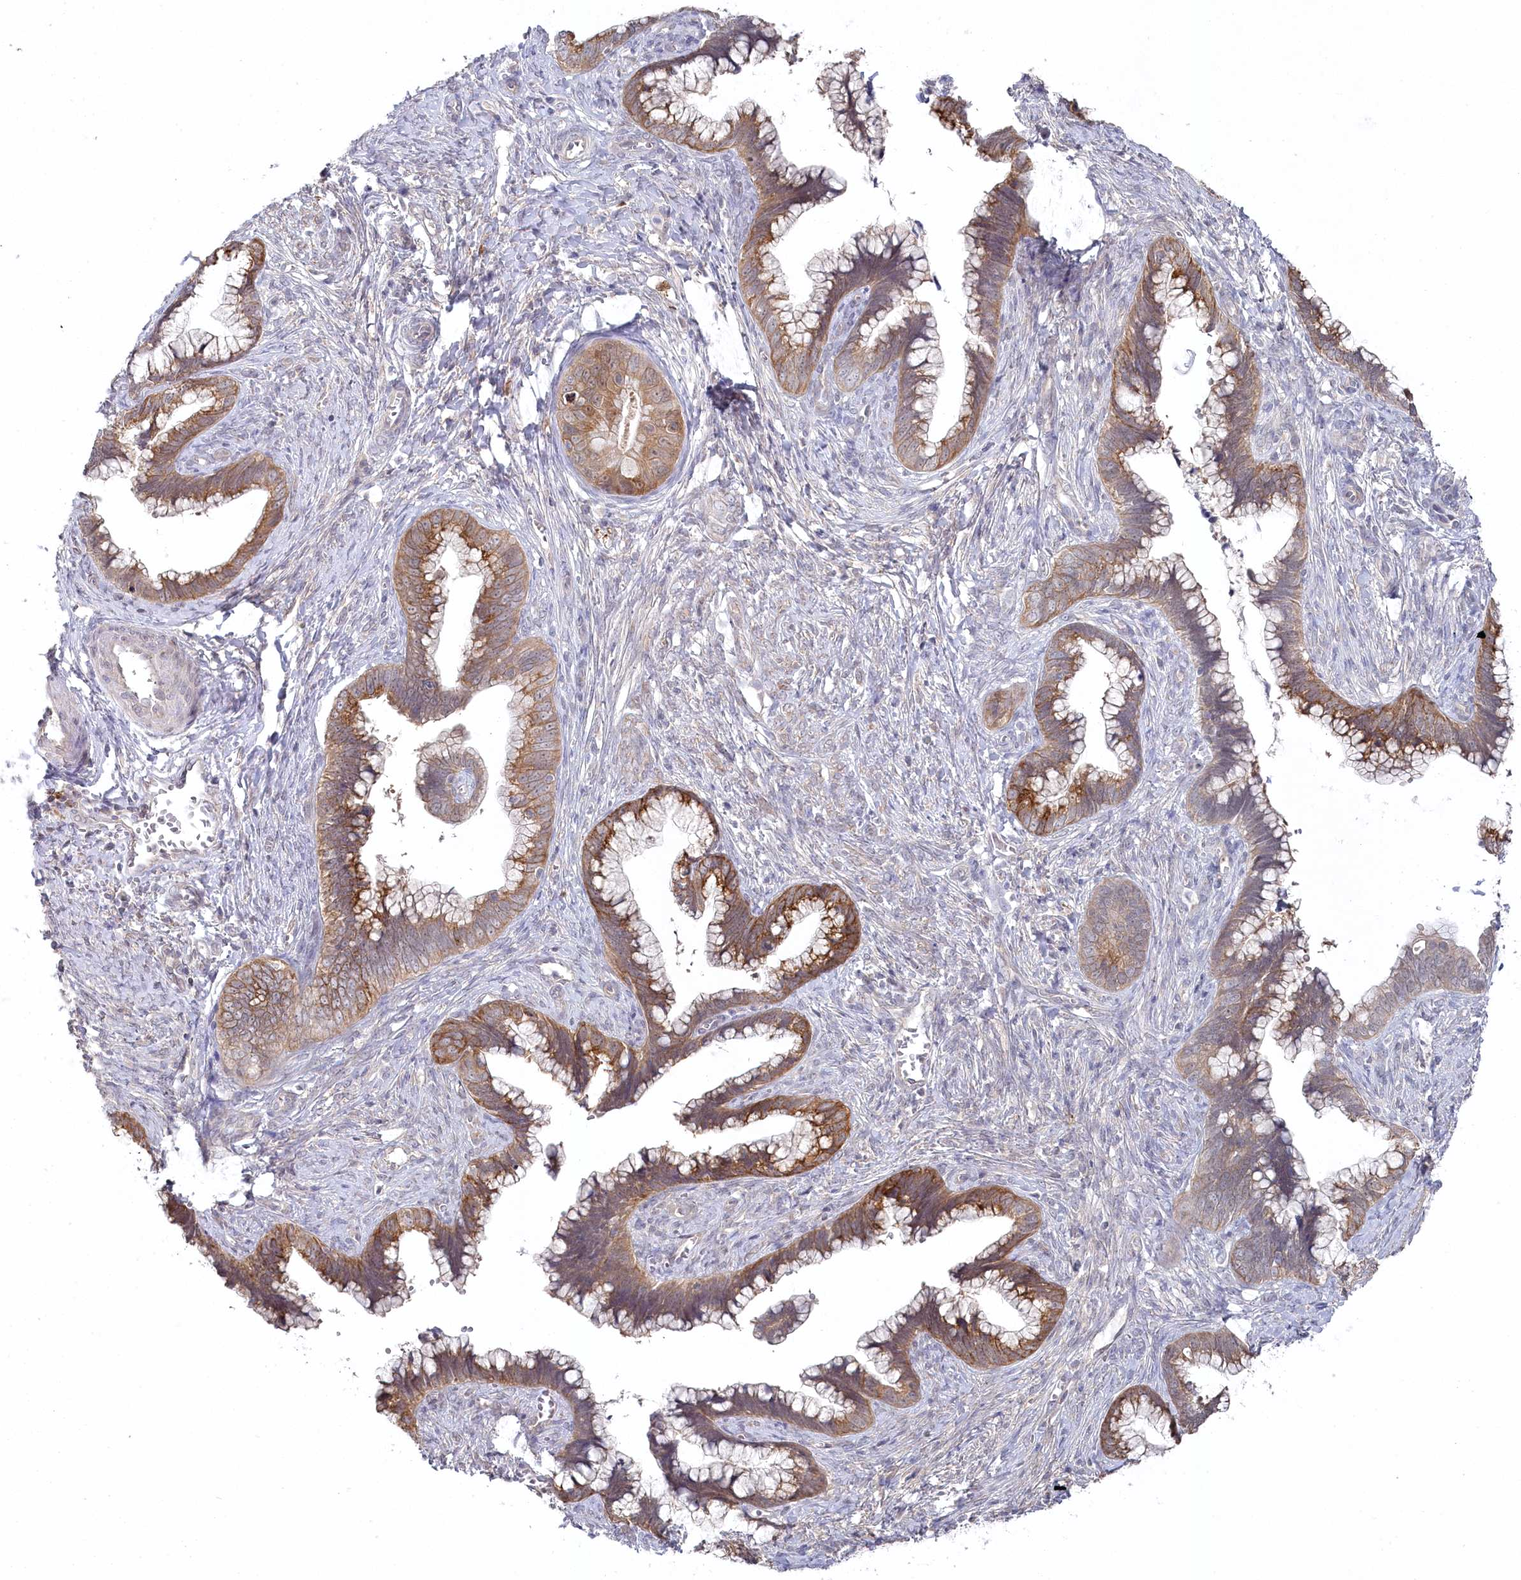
{"staining": {"intensity": "moderate", "quantity": ">75%", "location": "cytoplasmic/membranous"}, "tissue": "cervical cancer", "cell_type": "Tumor cells", "image_type": "cancer", "snomed": [{"axis": "morphology", "description": "Adenocarcinoma, NOS"}, {"axis": "topography", "description": "Cervix"}], "caption": "An image of human cervical adenocarcinoma stained for a protein shows moderate cytoplasmic/membranous brown staining in tumor cells.", "gene": "AAMDC", "patient": {"sex": "female", "age": 44}}